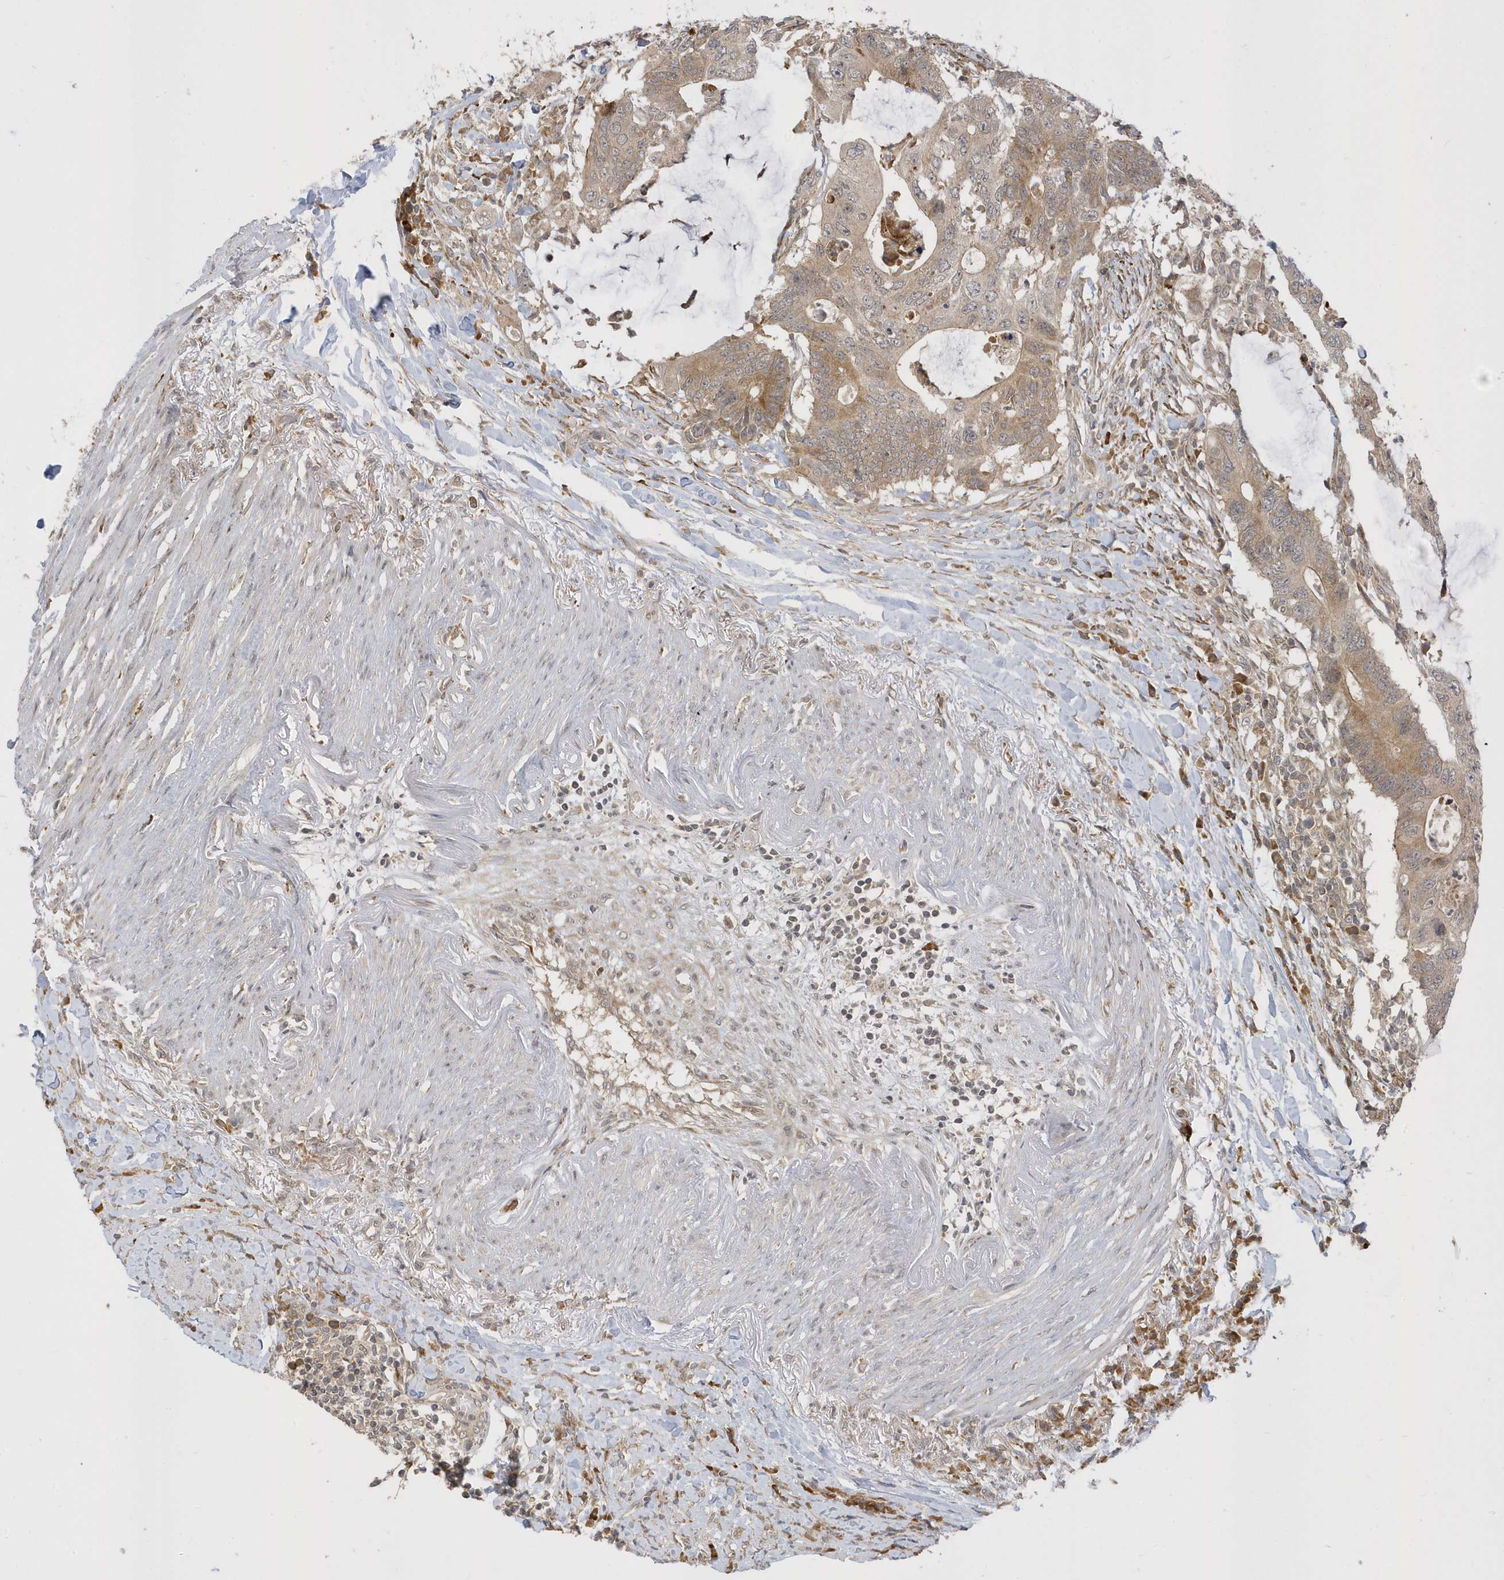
{"staining": {"intensity": "weak", "quantity": ">75%", "location": "cytoplasmic/membranous"}, "tissue": "colorectal cancer", "cell_type": "Tumor cells", "image_type": "cancer", "snomed": [{"axis": "morphology", "description": "Adenocarcinoma, NOS"}, {"axis": "topography", "description": "Colon"}], "caption": "The photomicrograph exhibits immunohistochemical staining of adenocarcinoma (colorectal). There is weak cytoplasmic/membranous expression is appreciated in approximately >75% of tumor cells. Immunohistochemistry (ihc) stains the protein of interest in brown and the nuclei are stained blue.", "gene": "METTL21A", "patient": {"sex": "male", "age": 71}}